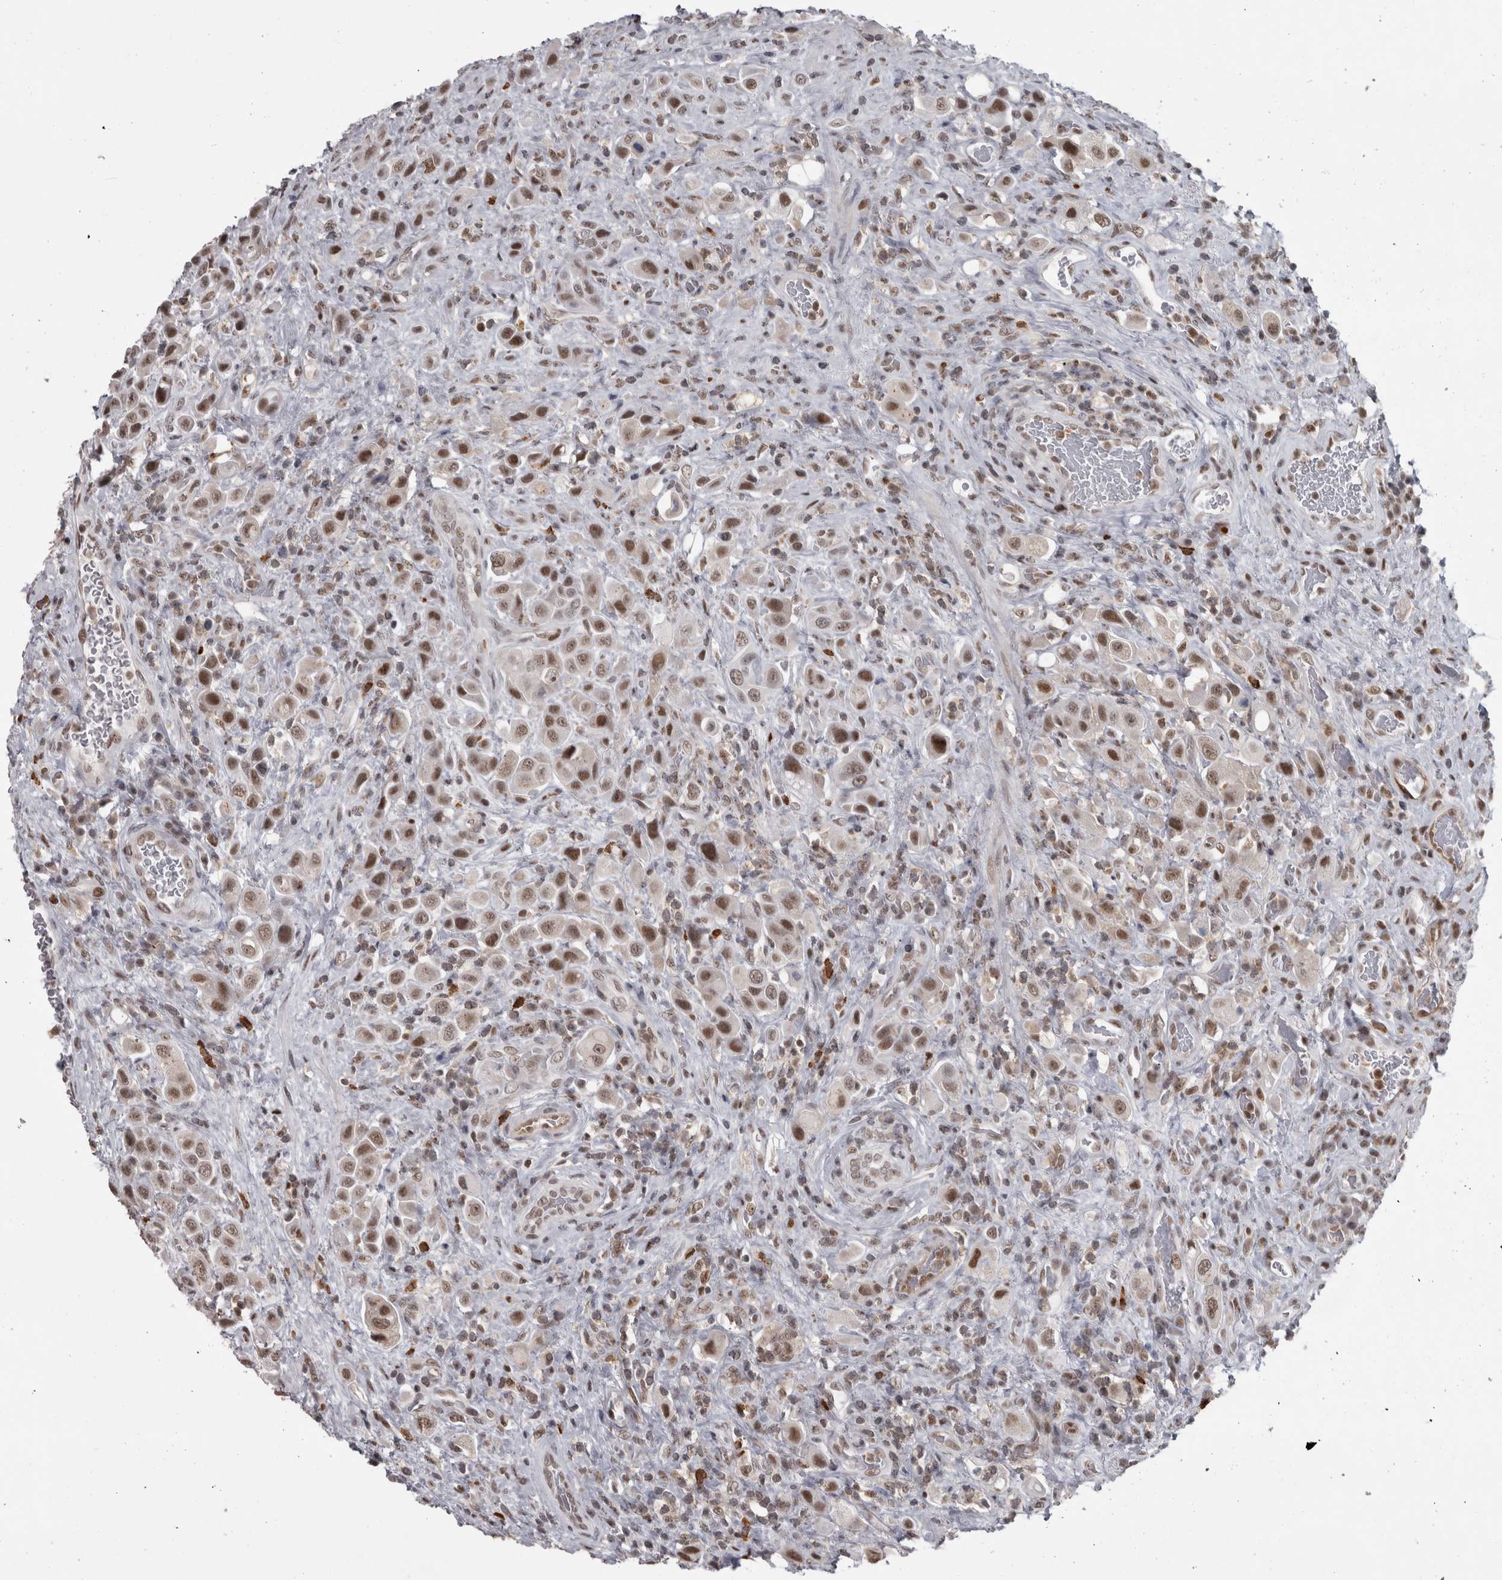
{"staining": {"intensity": "moderate", "quantity": ">75%", "location": "nuclear"}, "tissue": "urothelial cancer", "cell_type": "Tumor cells", "image_type": "cancer", "snomed": [{"axis": "morphology", "description": "Urothelial carcinoma, High grade"}, {"axis": "topography", "description": "Urinary bladder"}], "caption": "Immunohistochemical staining of human high-grade urothelial carcinoma reveals medium levels of moderate nuclear protein staining in approximately >75% of tumor cells.", "gene": "MICU3", "patient": {"sex": "male", "age": 50}}